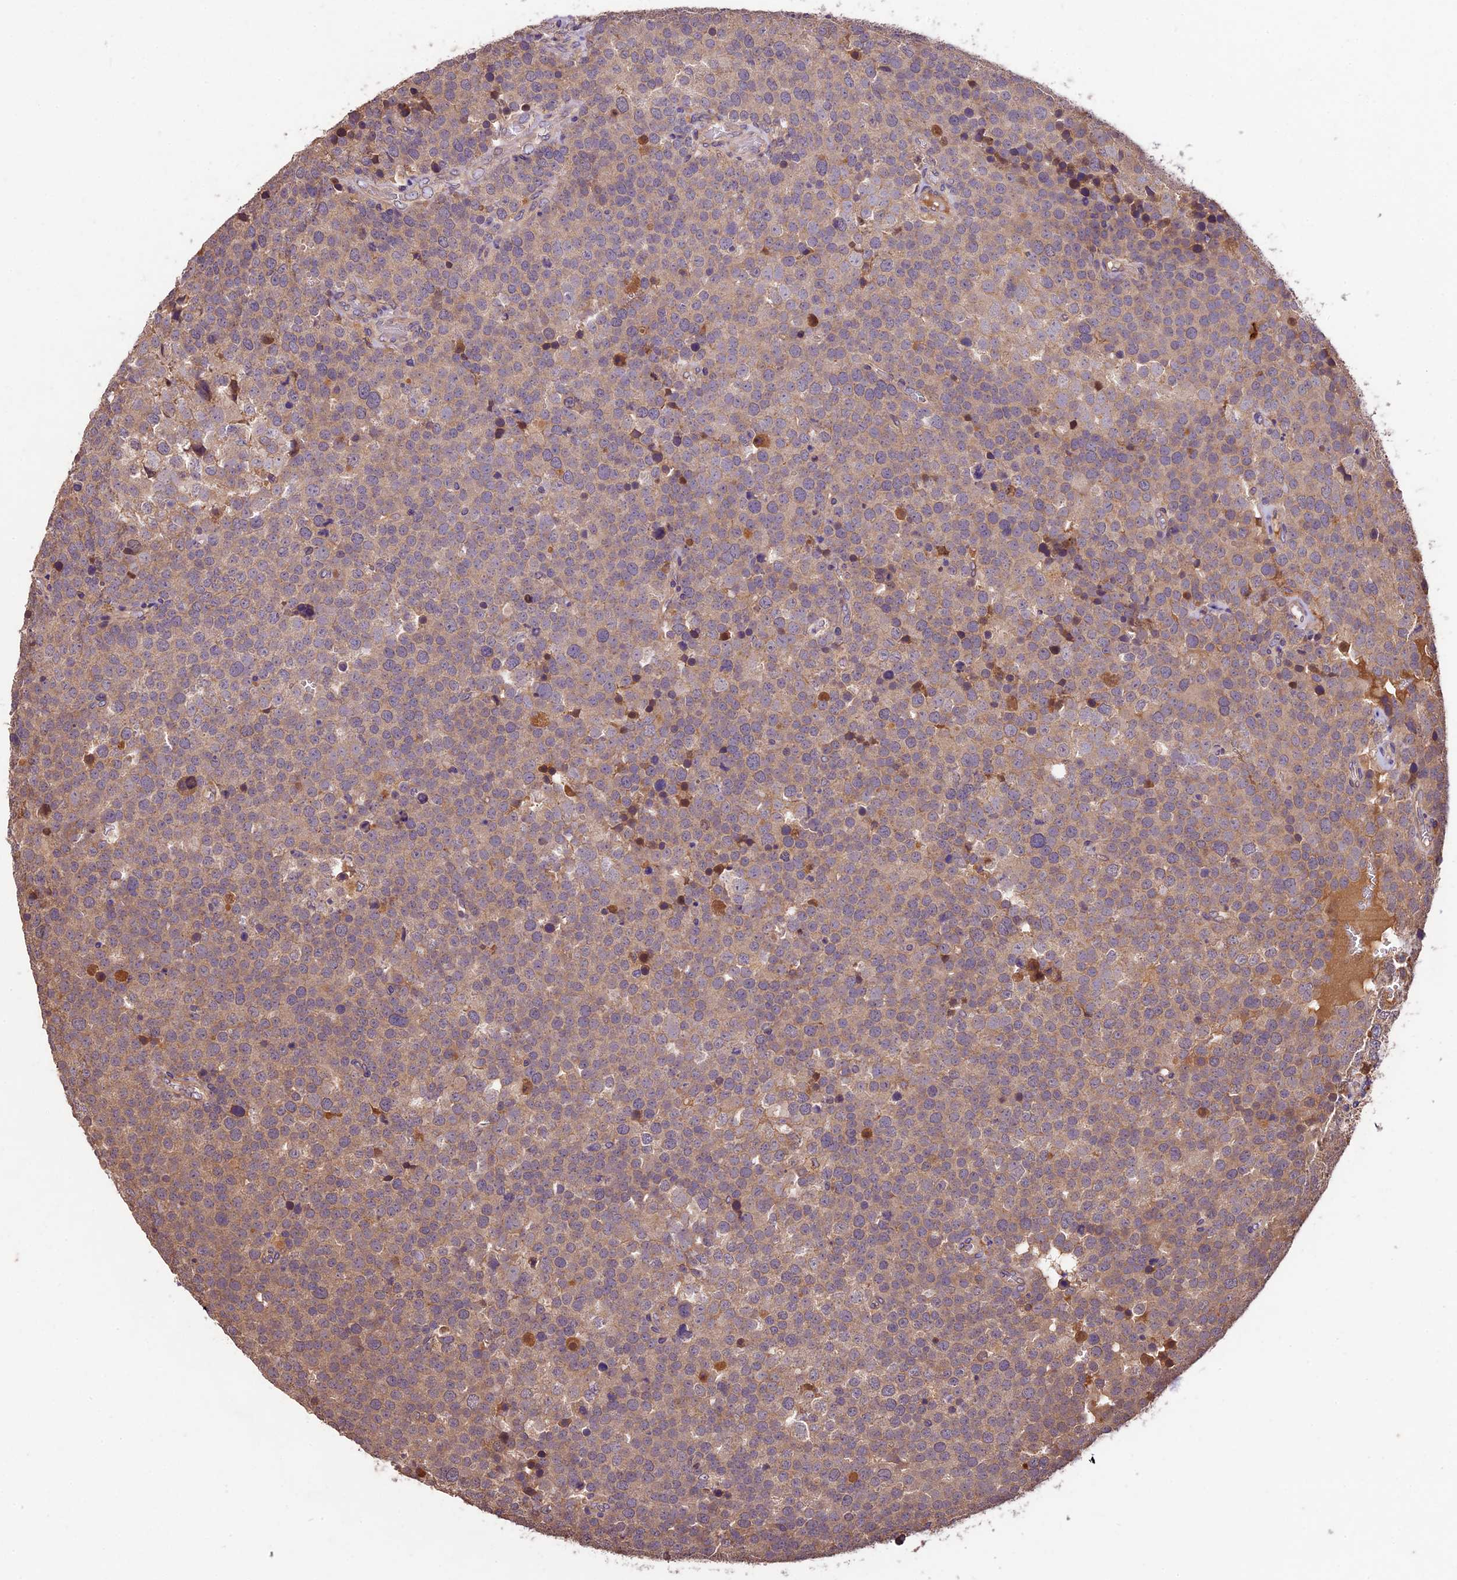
{"staining": {"intensity": "weak", "quantity": ">75%", "location": "cytoplasmic/membranous"}, "tissue": "testis cancer", "cell_type": "Tumor cells", "image_type": "cancer", "snomed": [{"axis": "morphology", "description": "Seminoma, NOS"}, {"axis": "topography", "description": "Testis"}], "caption": "Testis cancer (seminoma) stained with a brown dye shows weak cytoplasmic/membranous positive positivity in about >75% of tumor cells.", "gene": "CRLF1", "patient": {"sex": "male", "age": 71}}